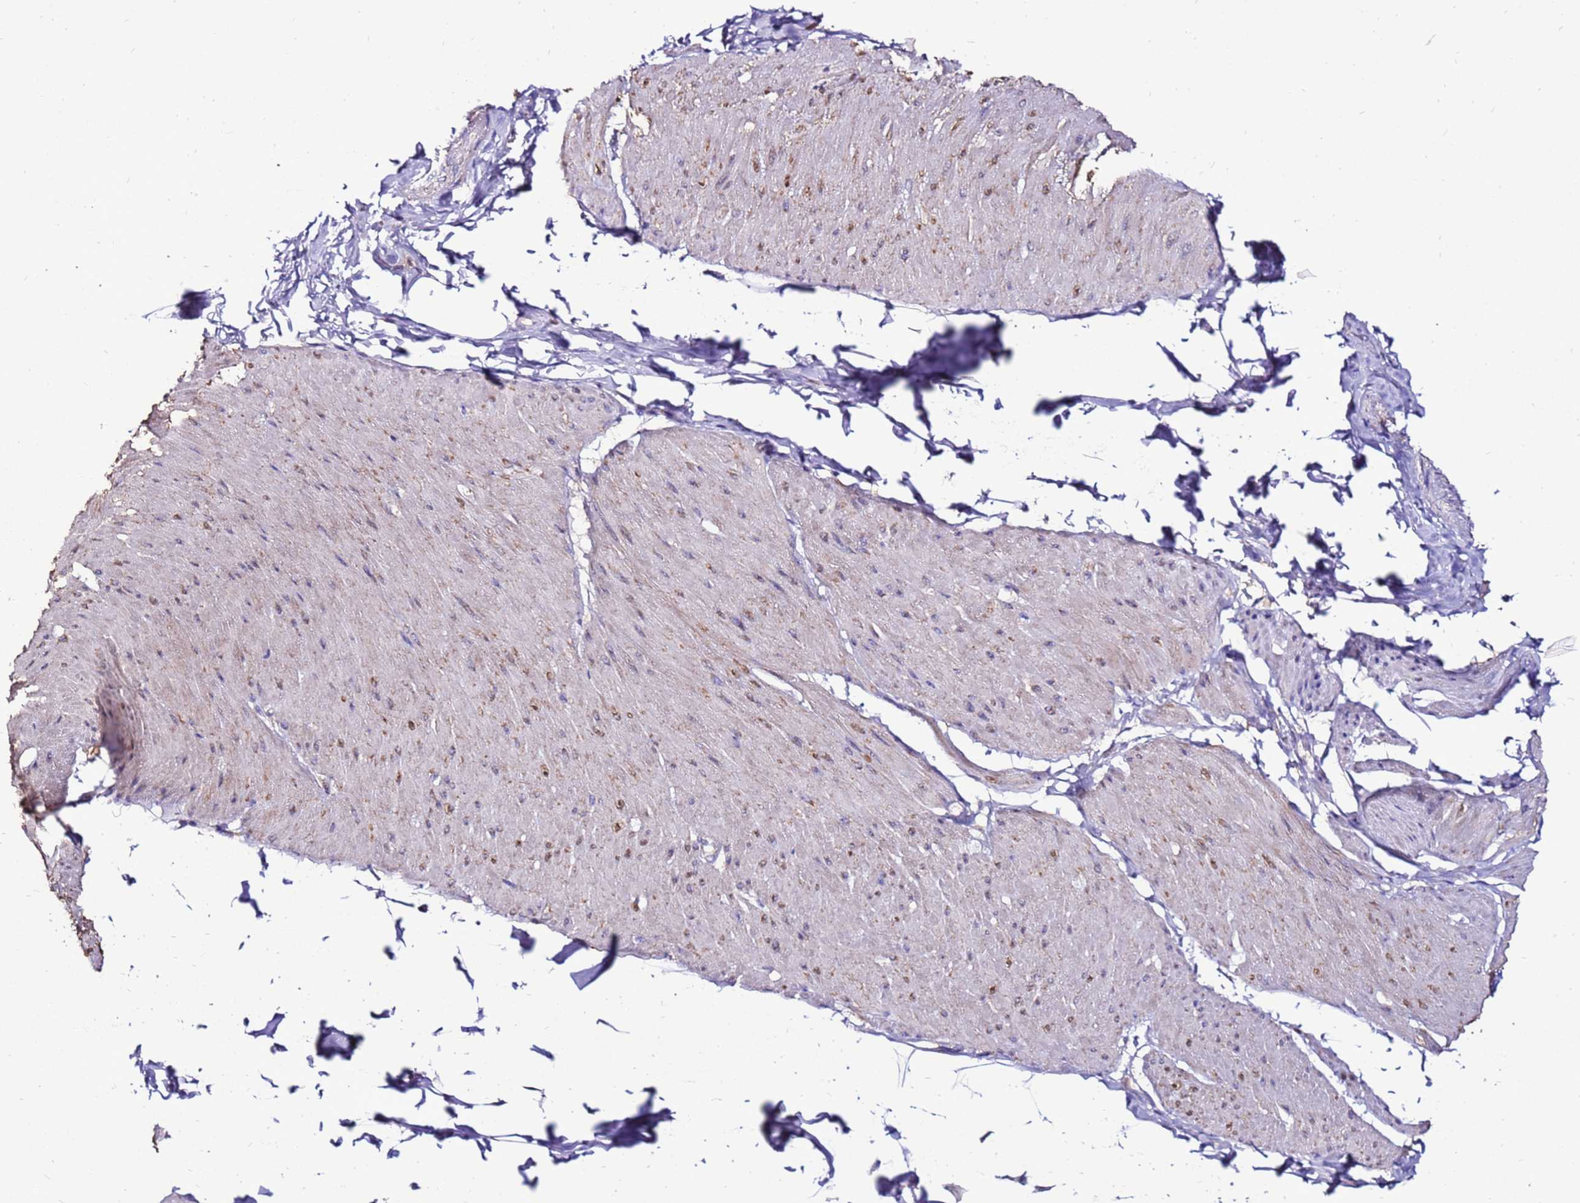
{"staining": {"intensity": "moderate", "quantity": "<25%", "location": "cytoplasmic/membranous"}, "tissue": "smooth muscle", "cell_type": "Smooth muscle cells", "image_type": "normal", "snomed": [{"axis": "morphology", "description": "Urothelial carcinoma, High grade"}, {"axis": "topography", "description": "Urinary bladder"}], "caption": "Immunohistochemical staining of normal human smooth muscle exhibits <25% levels of moderate cytoplasmic/membranous protein expression in approximately <25% of smooth muscle cells.", "gene": "TMEM106C", "patient": {"sex": "male", "age": 46}}